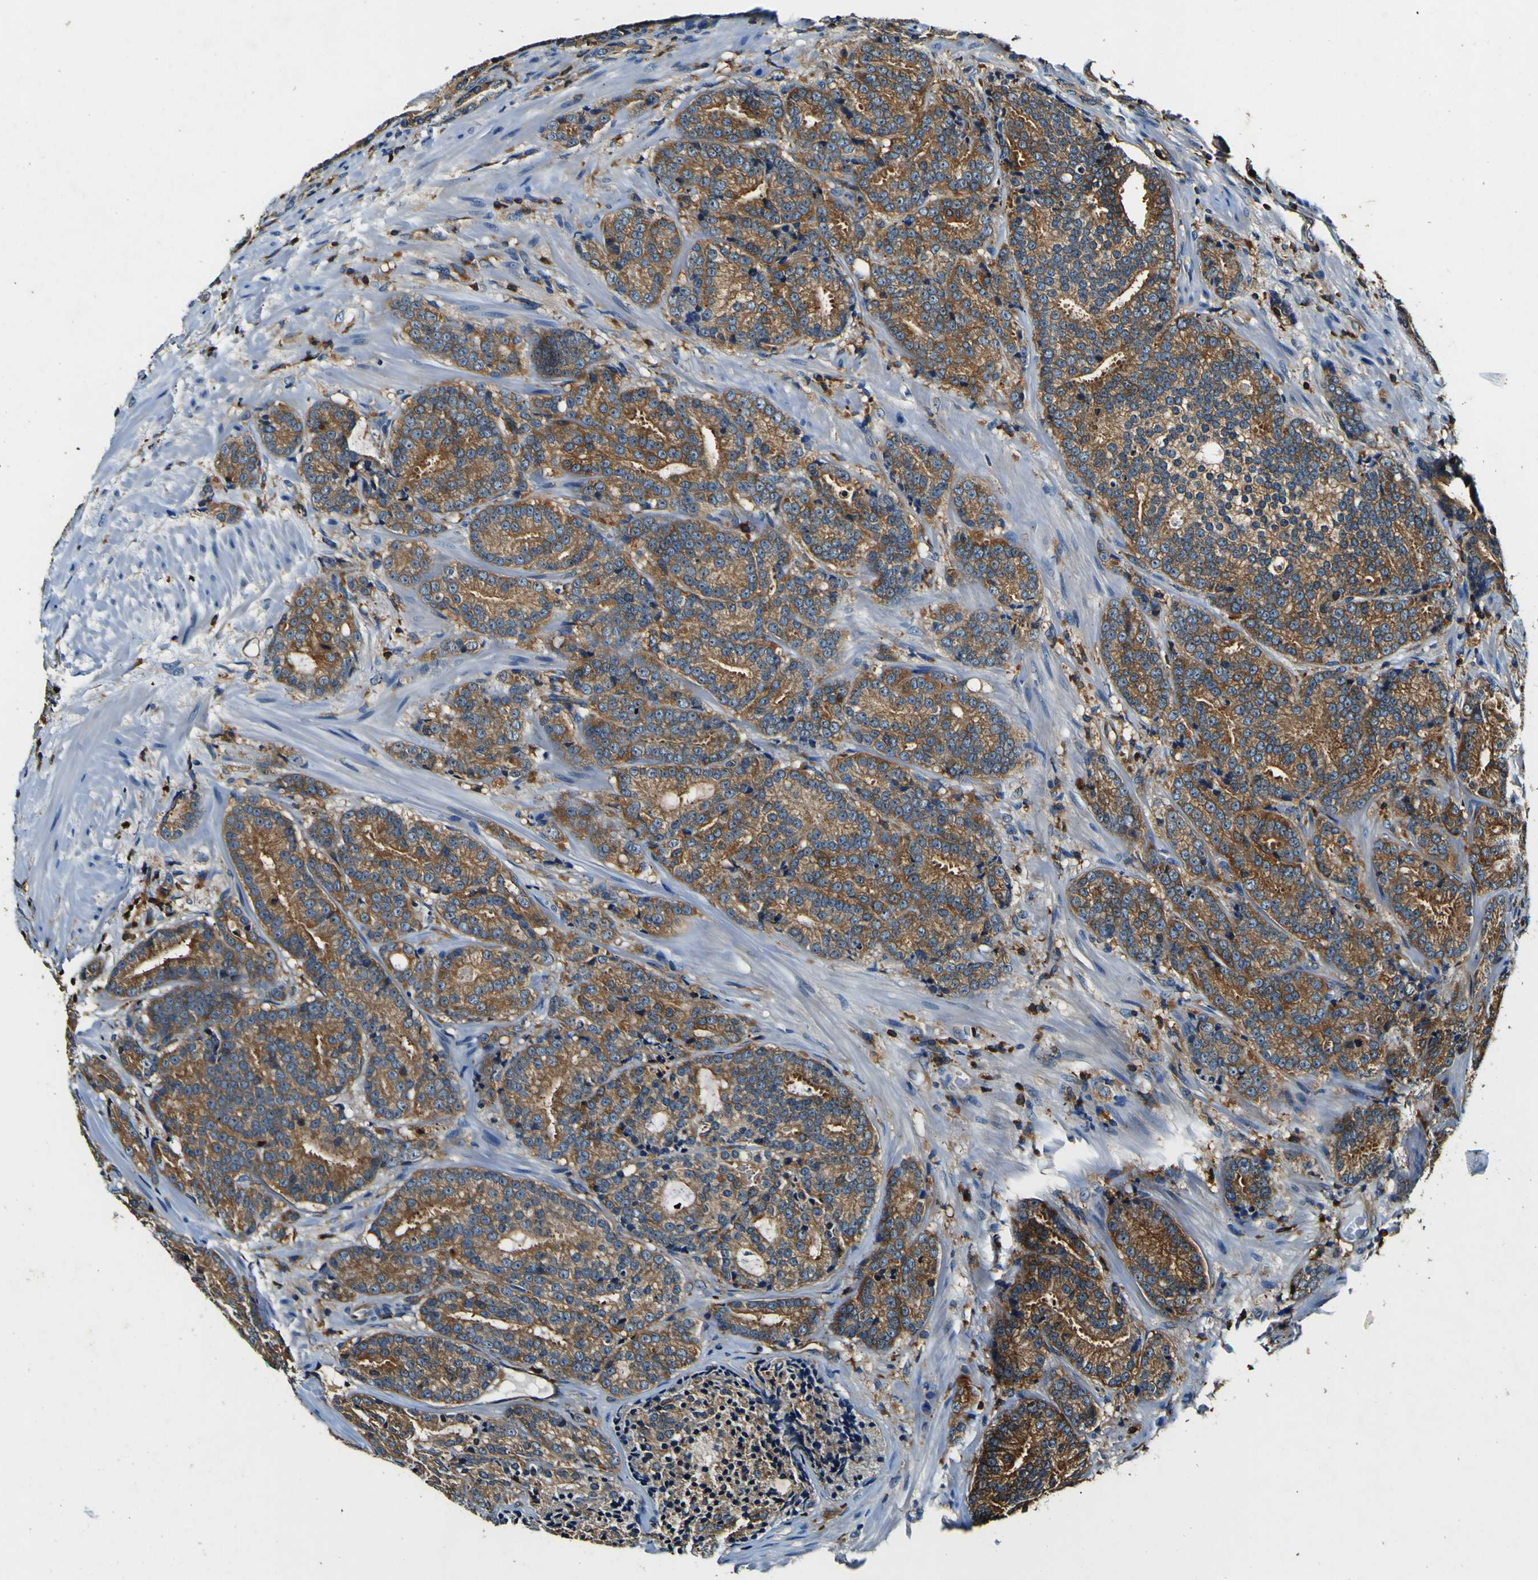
{"staining": {"intensity": "moderate", "quantity": ">75%", "location": "cytoplasmic/membranous"}, "tissue": "prostate cancer", "cell_type": "Tumor cells", "image_type": "cancer", "snomed": [{"axis": "morphology", "description": "Adenocarcinoma, High grade"}, {"axis": "topography", "description": "Prostate"}], "caption": "High-magnification brightfield microscopy of prostate cancer stained with DAB (brown) and counterstained with hematoxylin (blue). tumor cells exhibit moderate cytoplasmic/membranous staining is appreciated in about>75% of cells.", "gene": "RHOT2", "patient": {"sex": "male", "age": 61}}